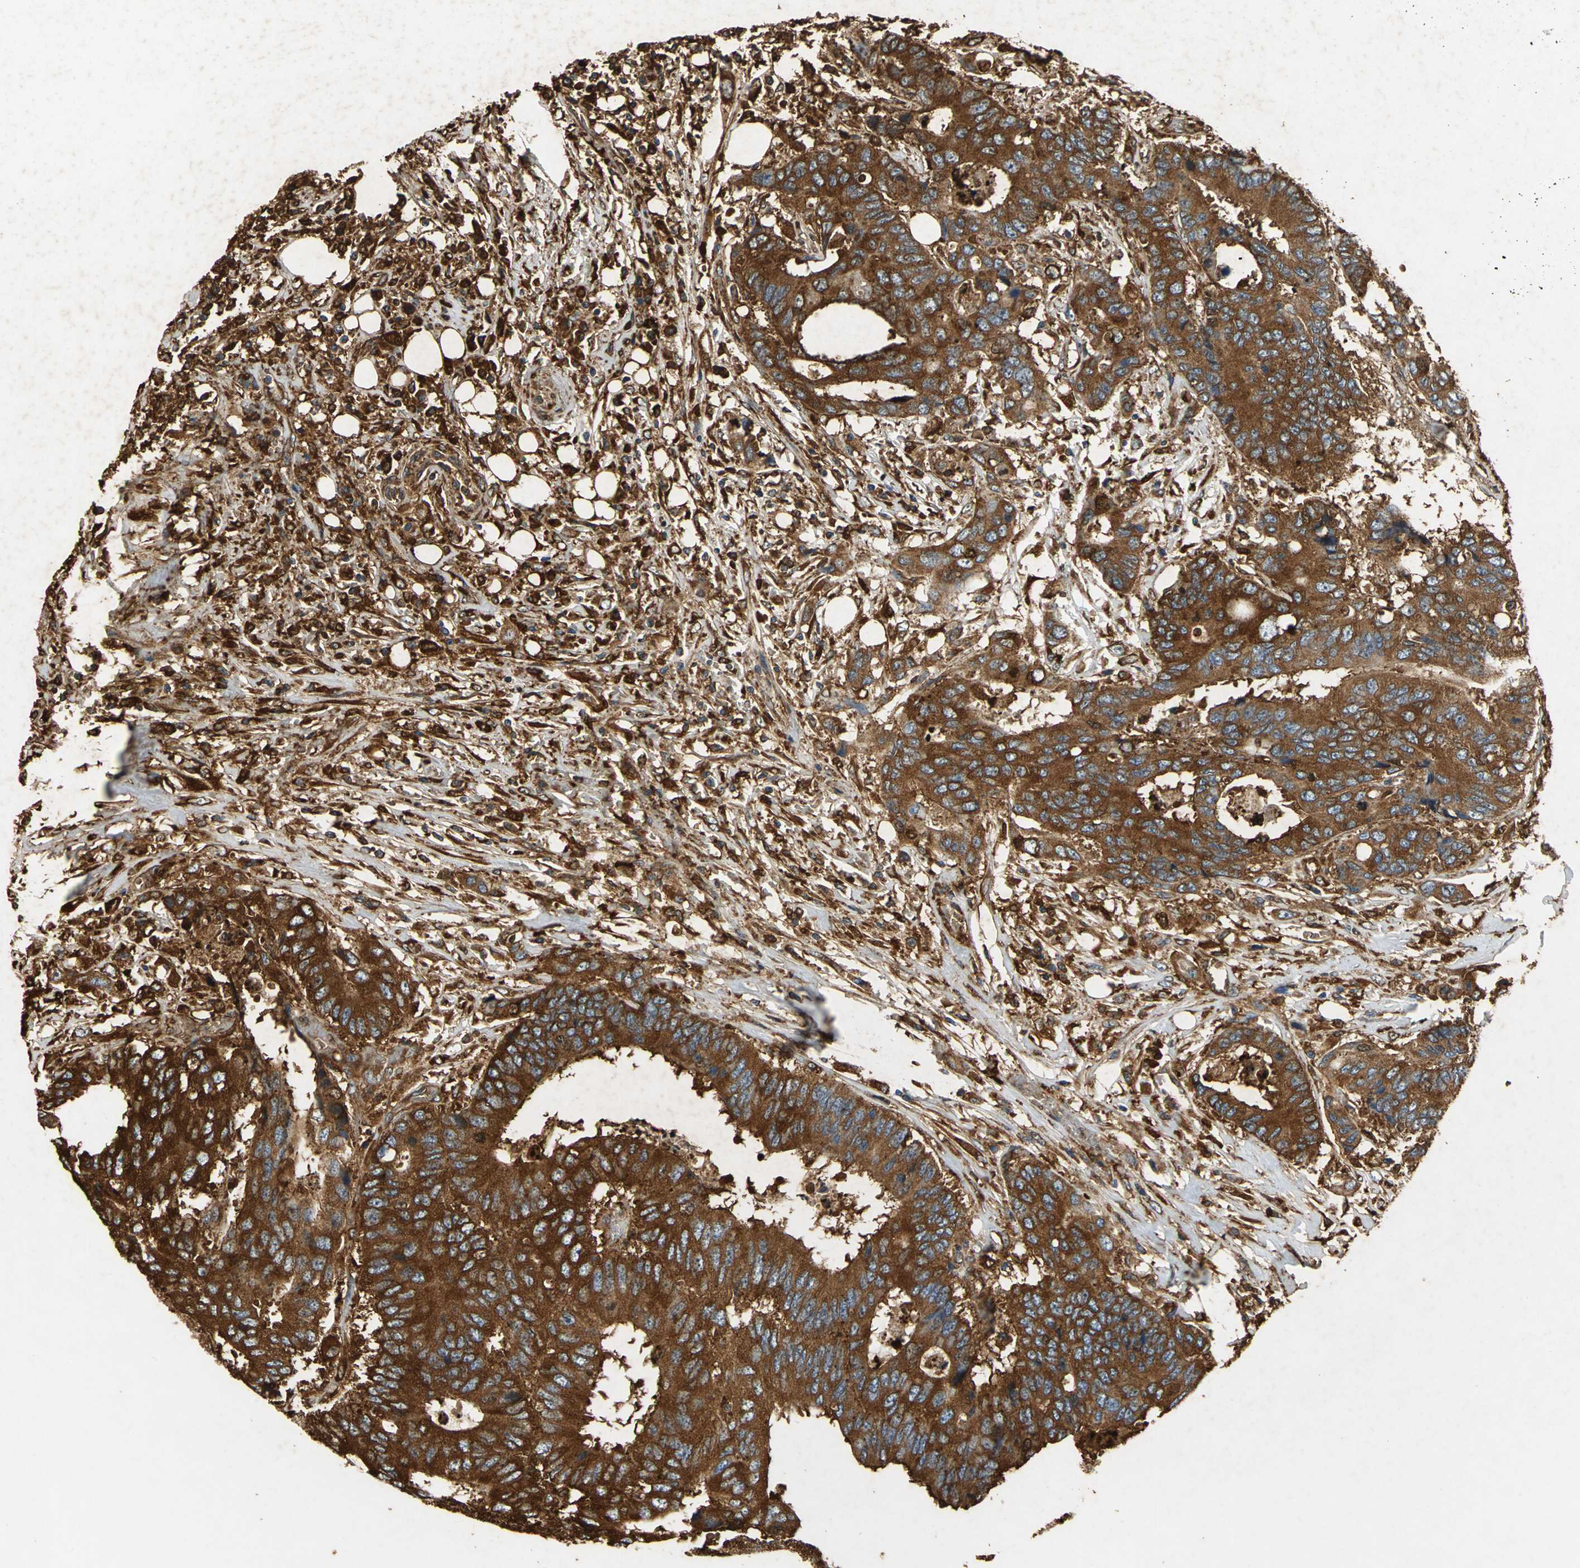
{"staining": {"intensity": "strong", "quantity": ">75%", "location": "cytoplasmic/membranous"}, "tissue": "colorectal cancer", "cell_type": "Tumor cells", "image_type": "cancer", "snomed": [{"axis": "morphology", "description": "Adenocarcinoma, NOS"}, {"axis": "topography", "description": "Rectum"}], "caption": "A histopathology image of human colorectal cancer (adenocarcinoma) stained for a protein exhibits strong cytoplasmic/membranous brown staining in tumor cells.", "gene": "ANXA4", "patient": {"sex": "male", "age": 55}}